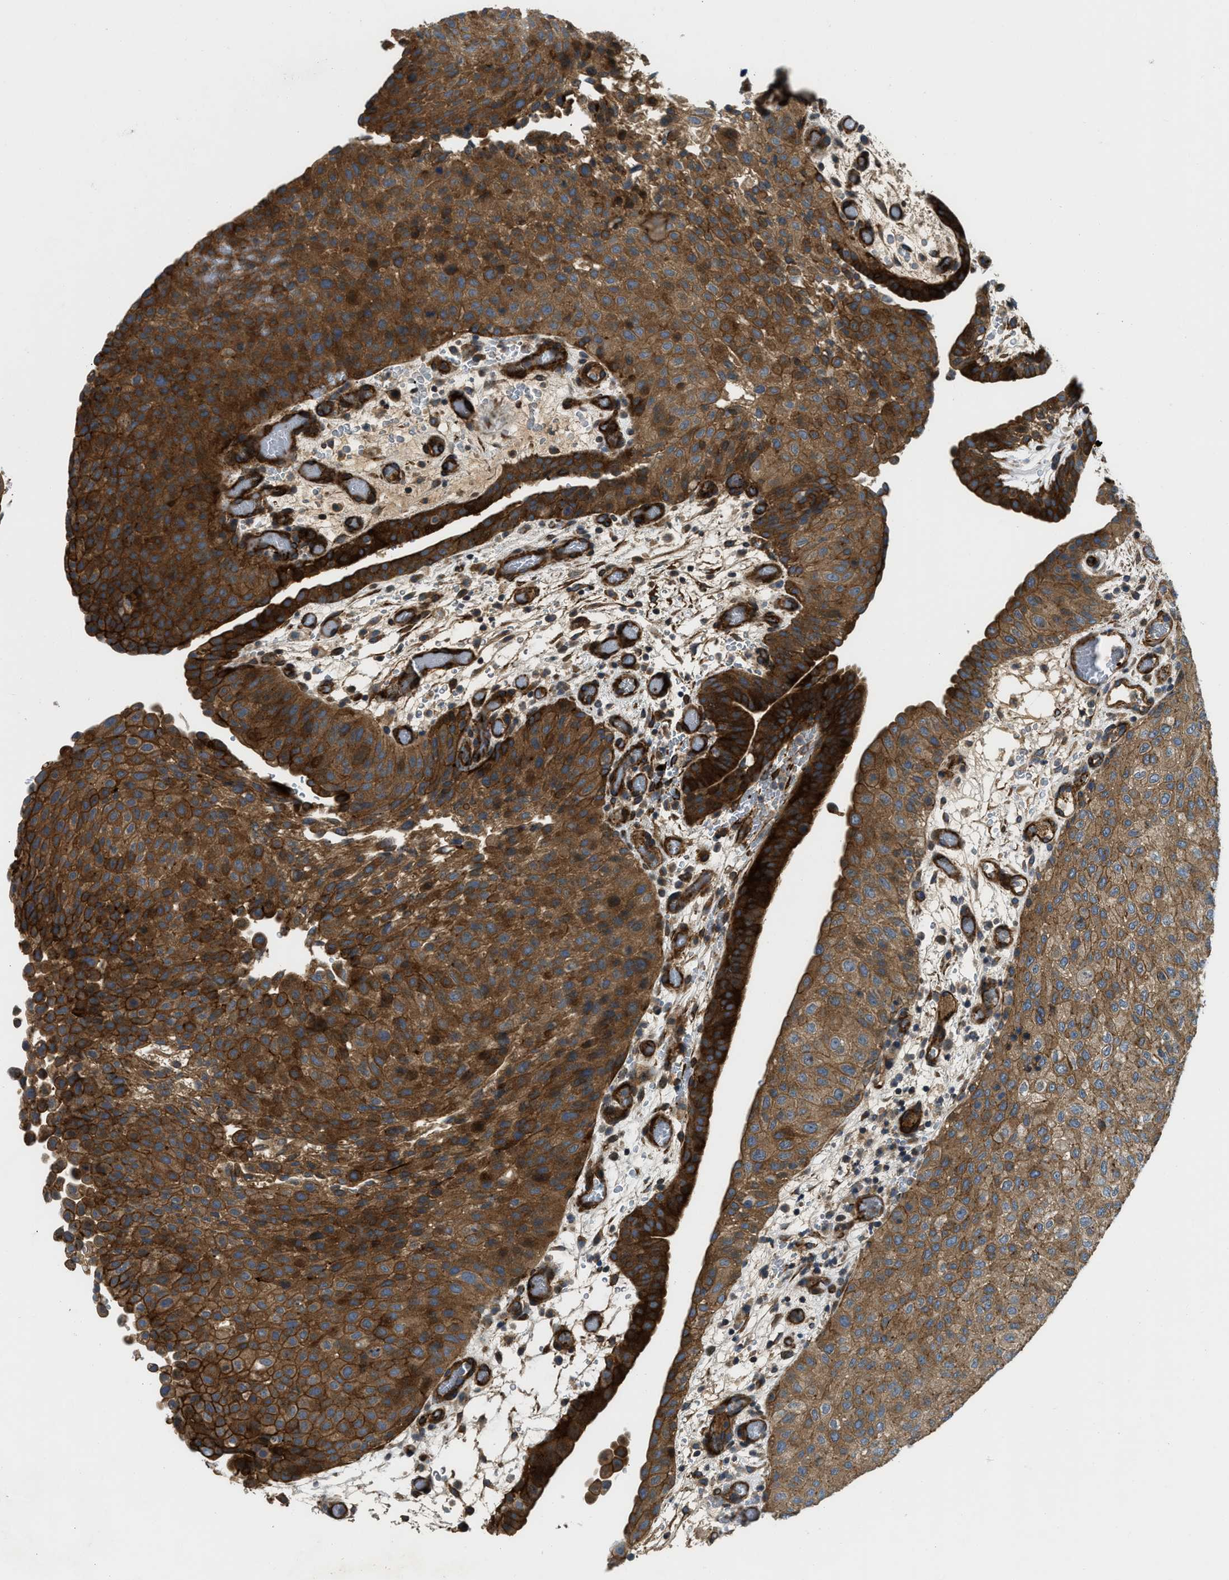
{"staining": {"intensity": "strong", "quantity": ">75%", "location": "cytoplasmic/membranous"}, "tissue": "urothelial cancer", "cell_type": "Tumor cells", "image_type": "cancer", "snomed": [{"axis": "morphology", "description": "Urothelial carcinoma, Low grade"}, {"axis": "morphology", "description": "Urothelial carcinoma, High grade"}, {"axis": "topography", "description": "Urinary bladder"}], "caption": "Human urothelial cancer stained with a brown dye reveals strong cytoplasmic/membranous positive staining in about >75% of tumor cells.", "gene": "NYNRIN", "patient": {"sex": "male", "age": 35}}